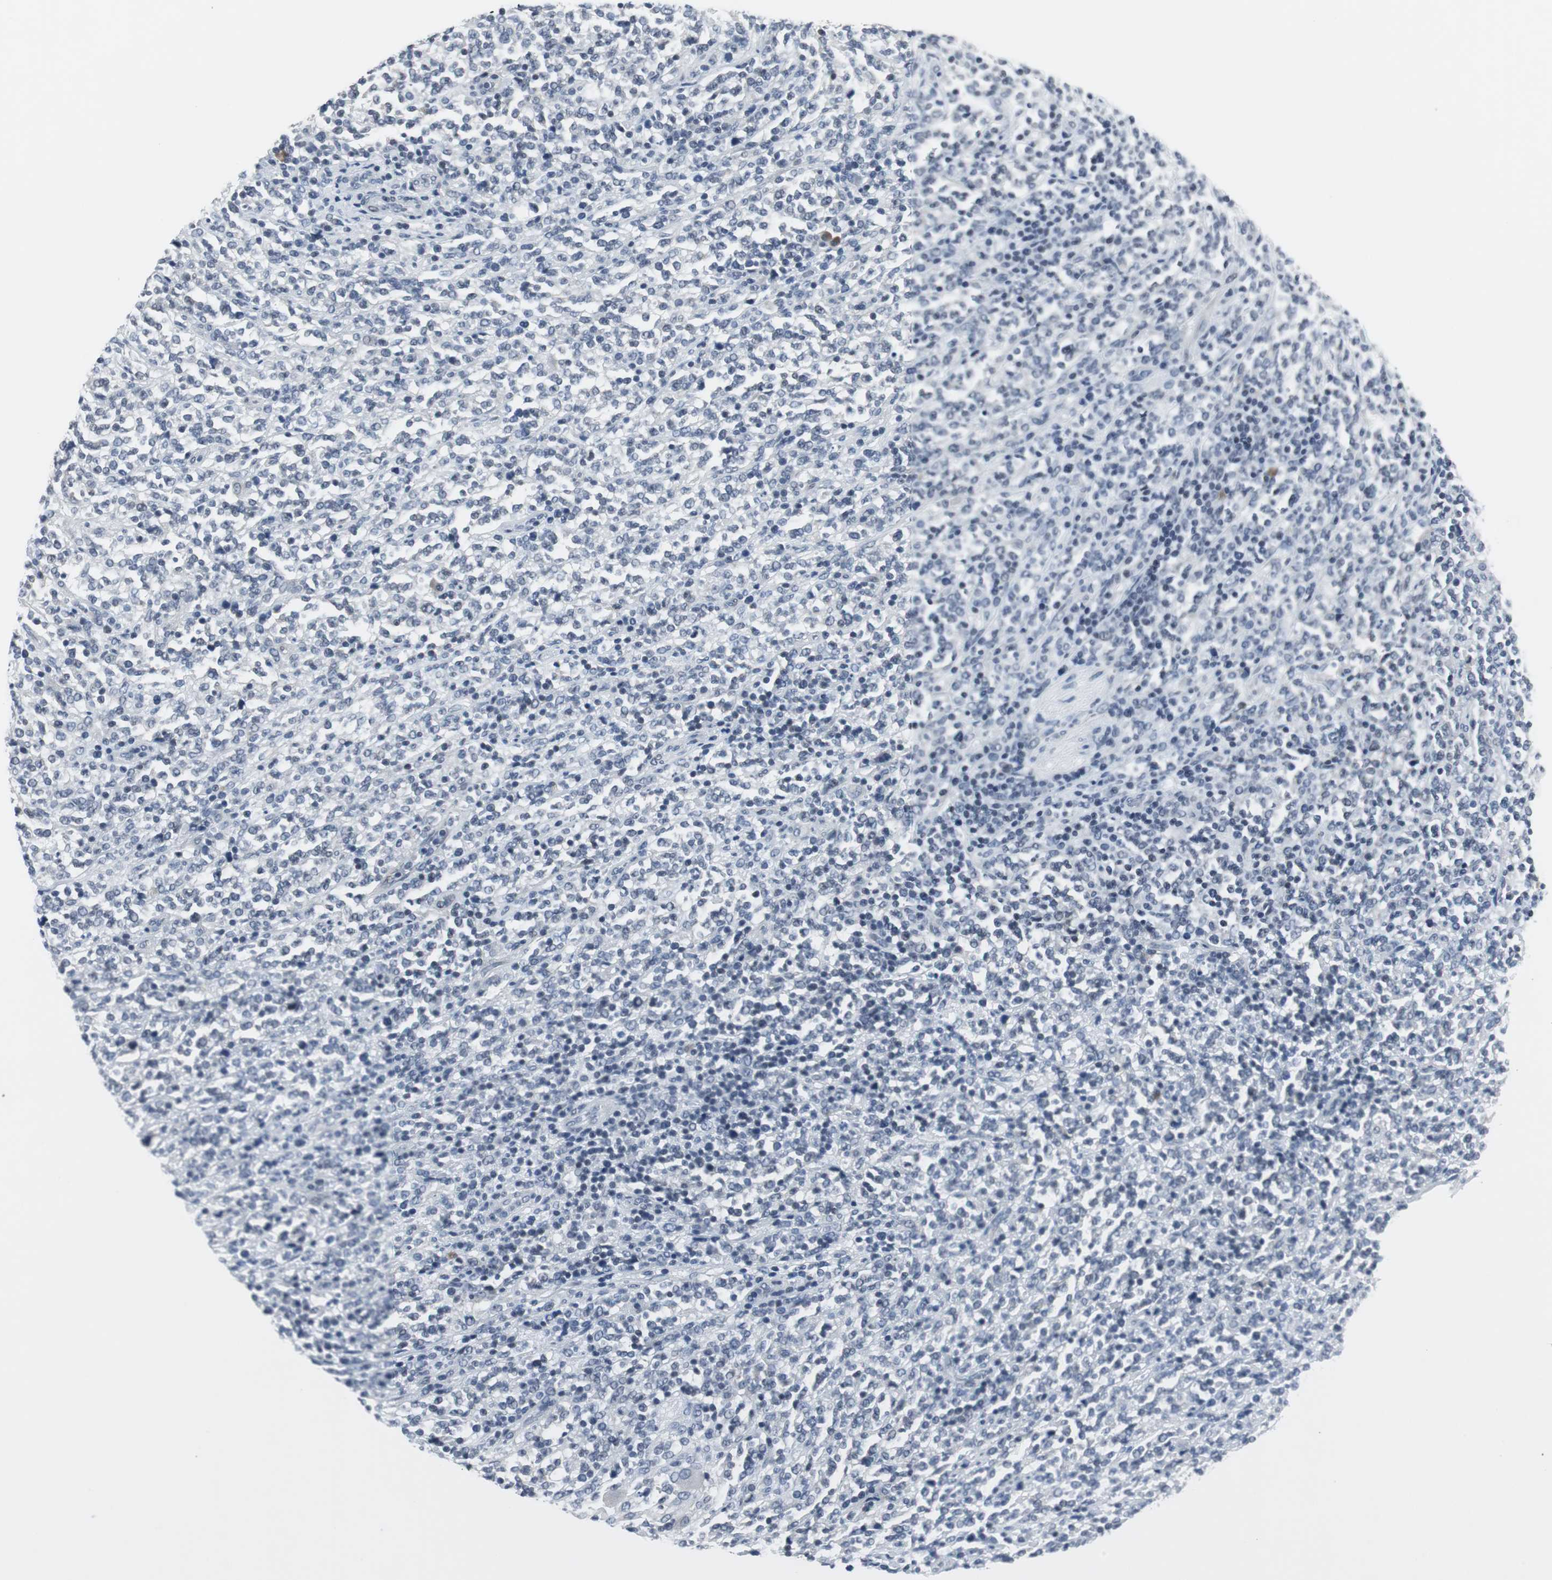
{"staining": {"intensity": "negative", "quantity": "none", "location": "none"}, "tissue": "lymphoma", "cell_type": "Tumor cells", "image_type": "cancer", "snomed": [{"axis": "morphology", "description": "Malignant lymphoma, non-Hodgkin's type, High grade"}, {"axis": "topography", "description": "Soft tissue"}], "caption": "Tumor cells are negative for brown protein staining in malignant lymphoma, non-Hodgkin's type (high-grade).", "gene": "ELK1", "patient": {"sex": "male", "age": 18}}